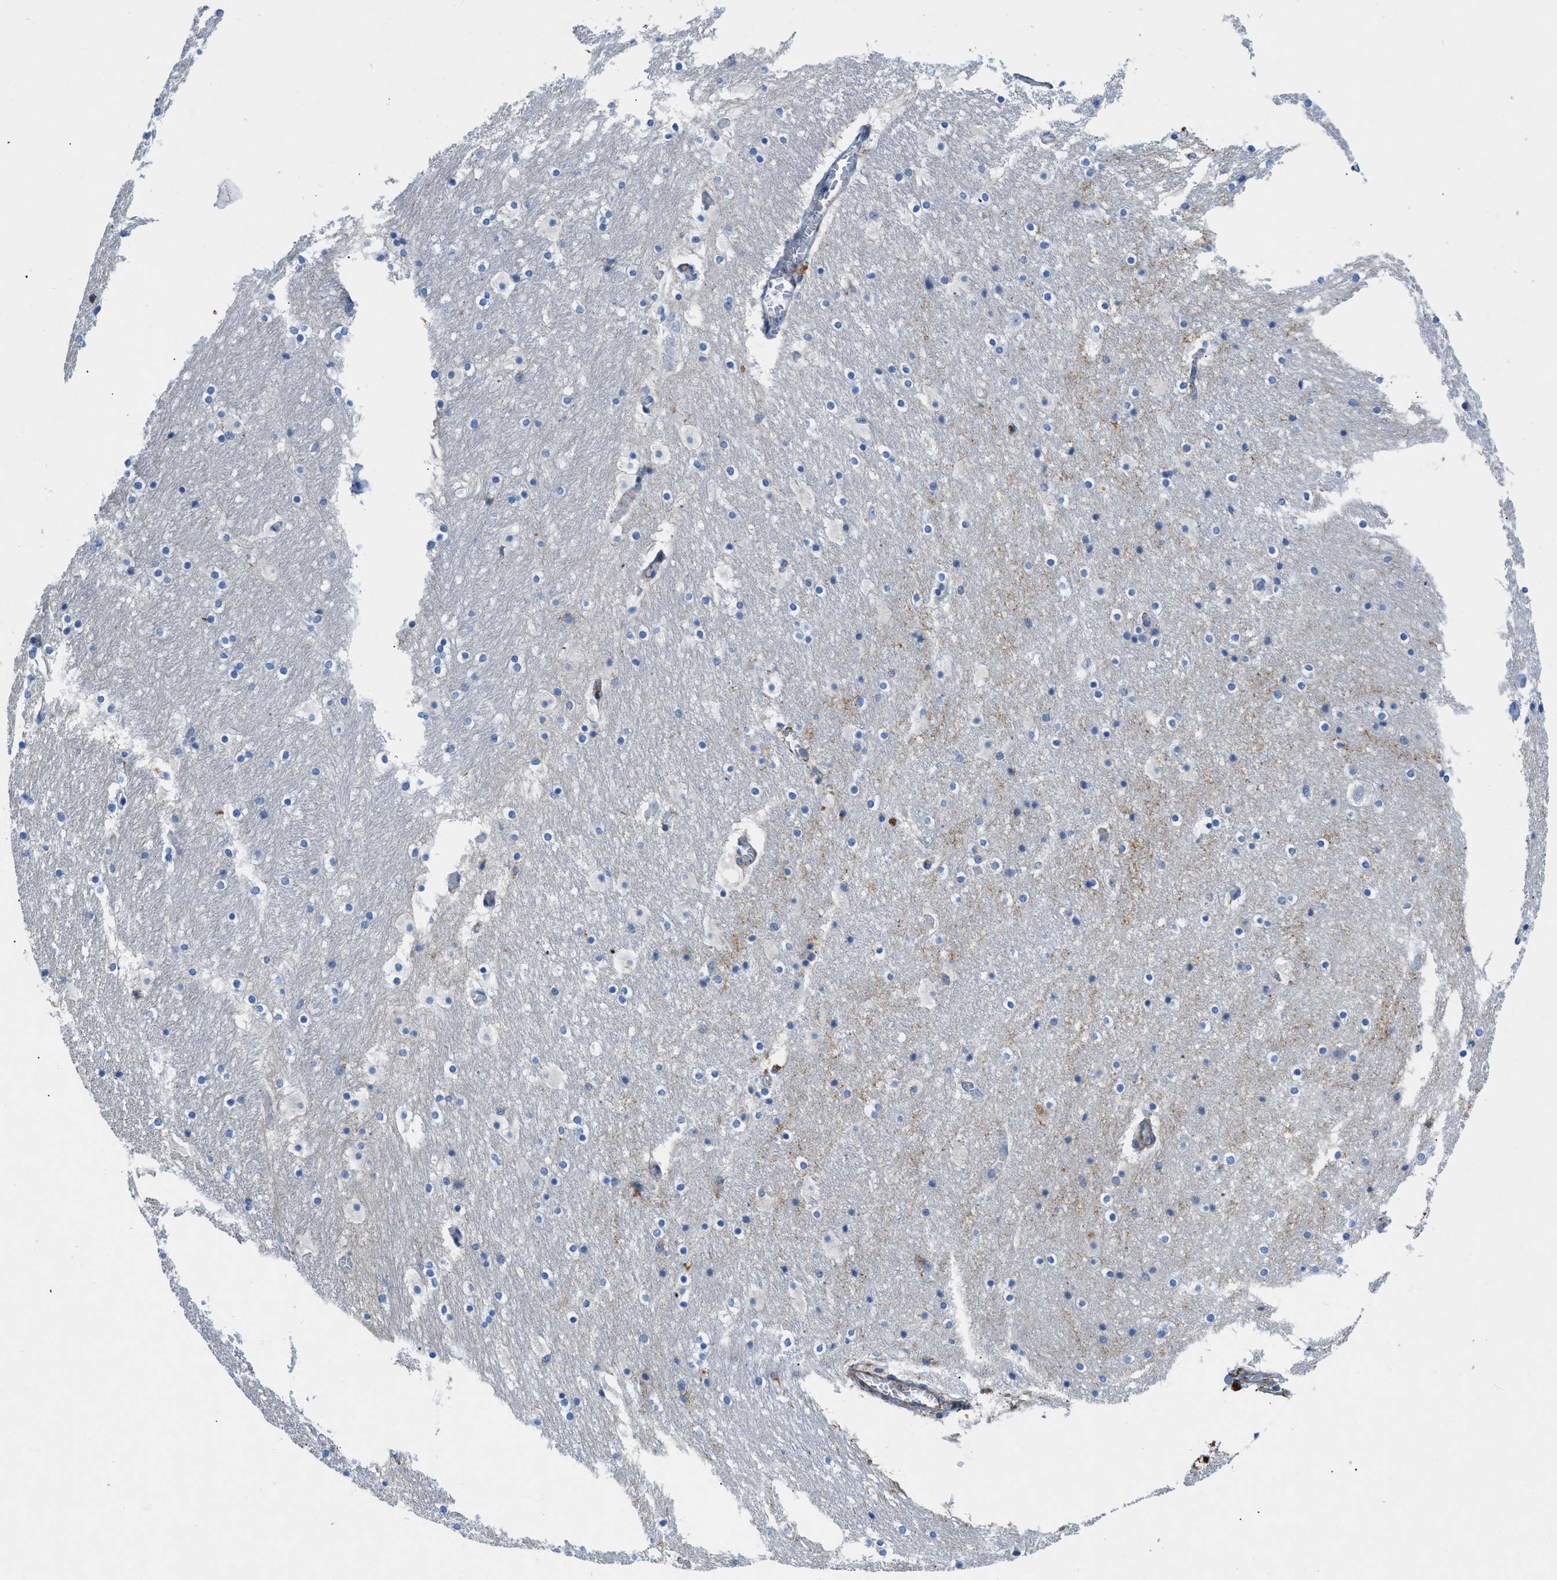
{"staining": {"intensity": "negative", "quantity": "none", "location": "none"}, "tissue": "hippocampus", "cell_type": "Glial cells", "image_type": "normal", "snomed": [{"axis": "morphology", "description": "Normal tissue, NOS"}, {"axis": "topography", "description": "Hippocampus"}], "caption": "This is an immunohistochemistry photomicrograph of unremarkable human hippocampus. There is no staining in glial cells.", "gene": "ATP6V0D1", "patient": {"sex": "male", "age": 45}}